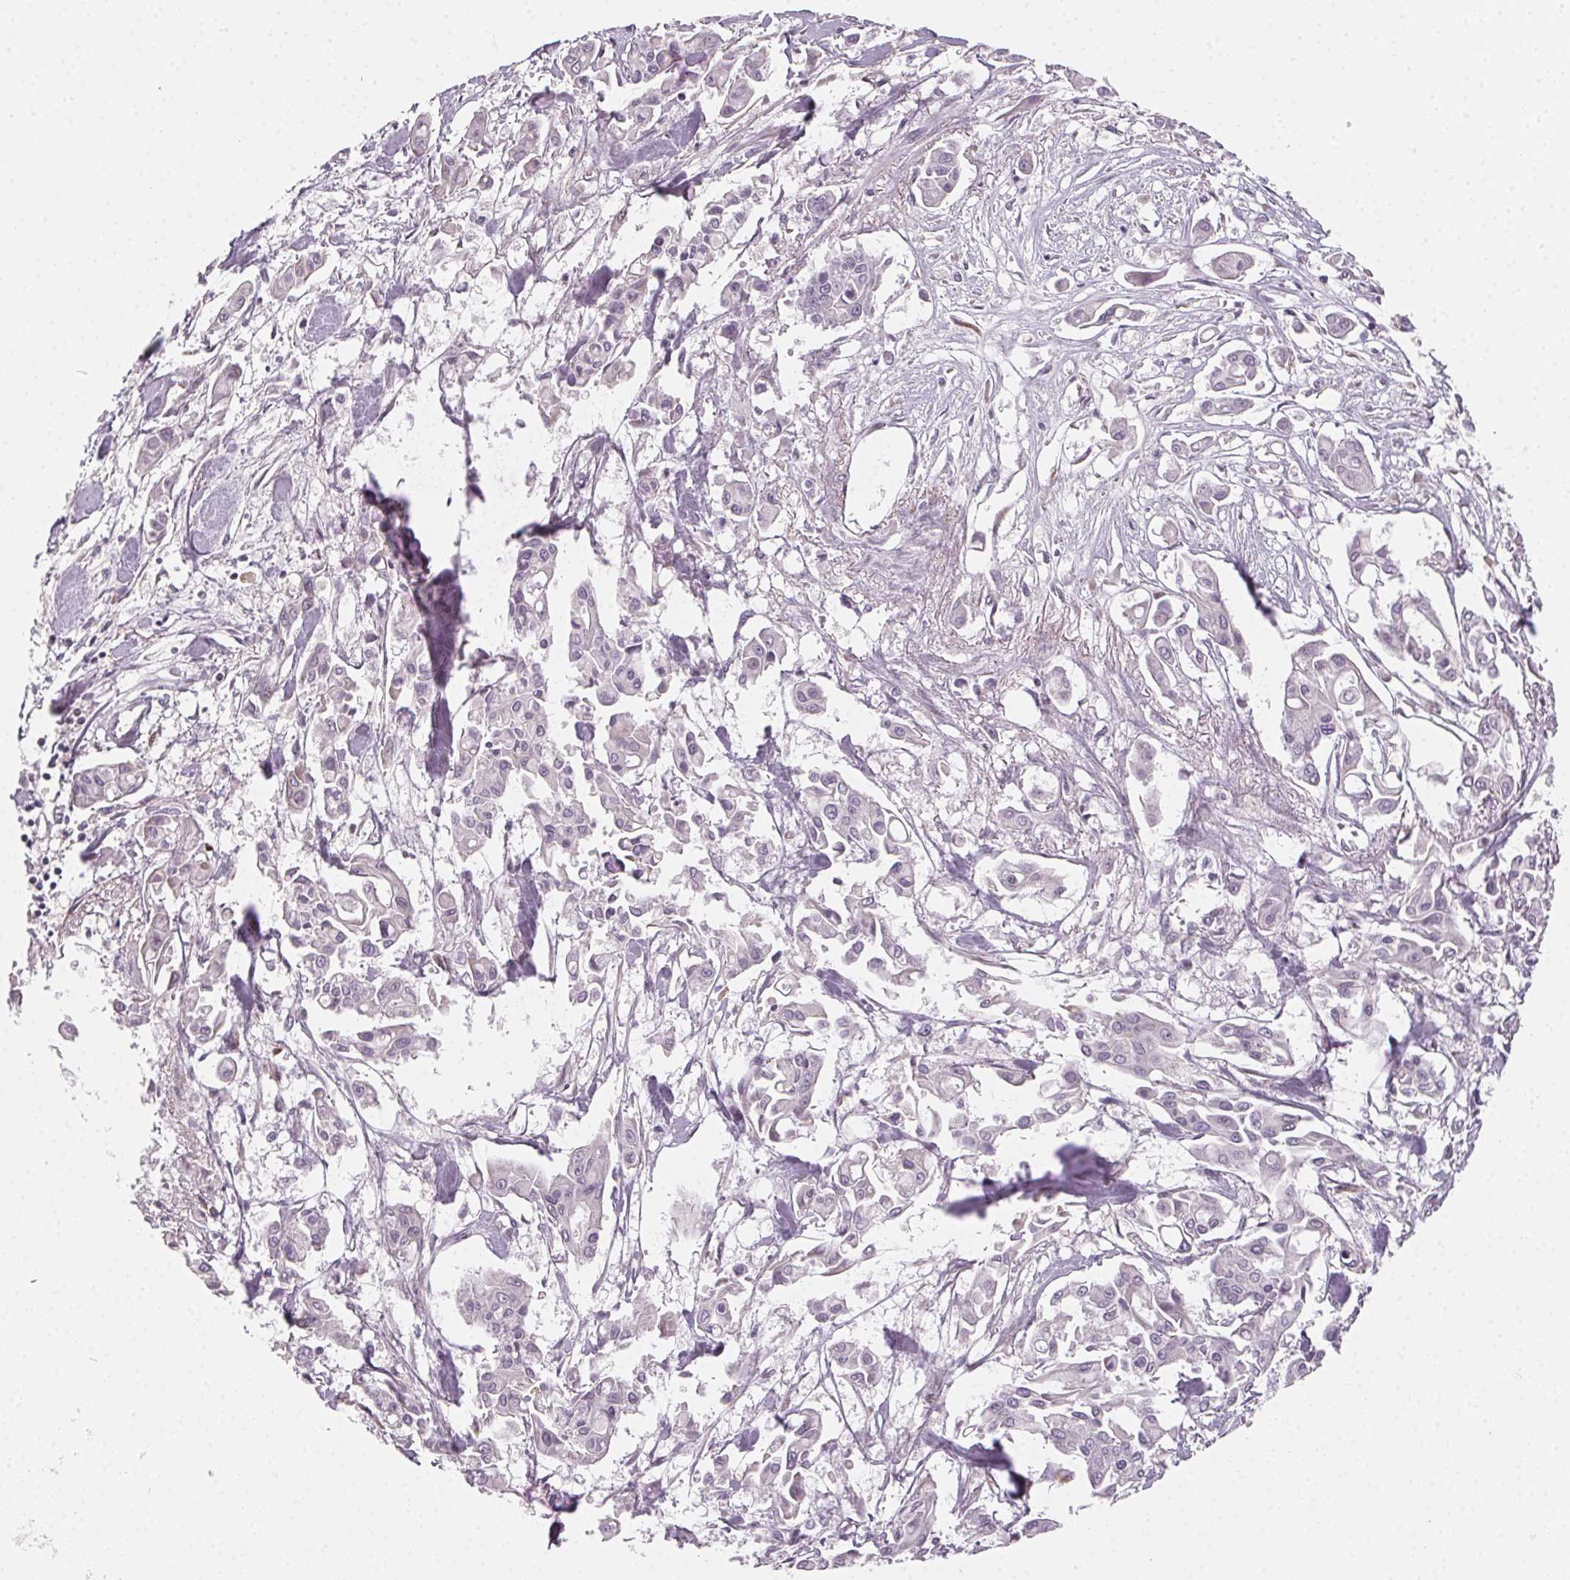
{"staining": {"intensity": "negative", "quantity": "none", "location": "none"}, "tissue": "pancreatic cancer", "cell_type": "Tumor cells", "image_type": "cancer", "snomed": [{"axis": "morphology", "description": "Adenocarcinoma, NOS"}, {"axis": "topography", "description": "Pancreas"}], "caption": "Immunohistochemical staining of pancreatic cancer displays no significant positivity in tumor cells. The staining is performed using DAB (3,3'-diaminobenzidine) brown chromogen with nuclei counter-stained in using hematoxylin.", "gene": "CCDC96", "patient": {"sex": "male", "age": 61}}